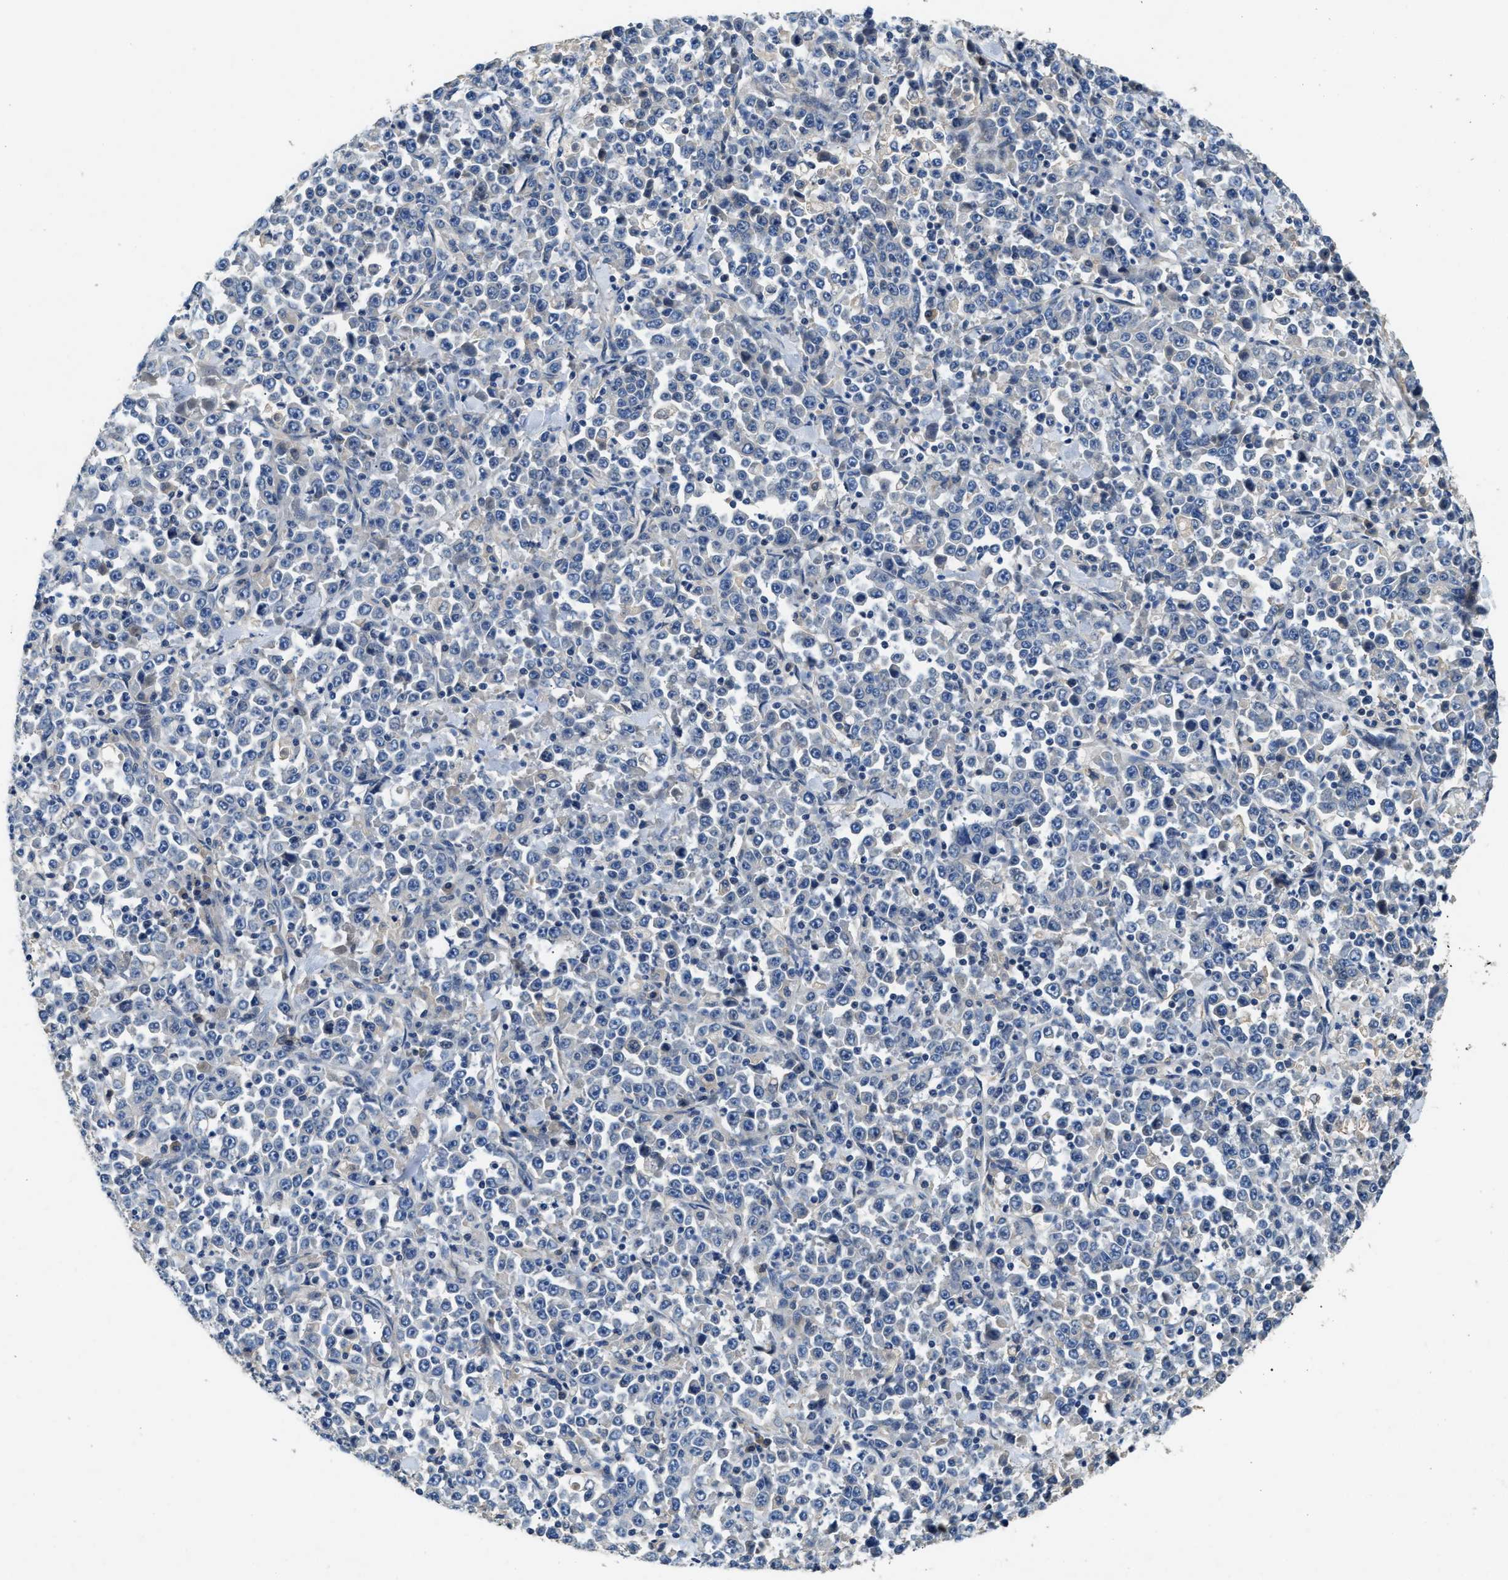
{"staining": {"intensity": "negative", "quantity": "none", "location": "none"}, "tissue": "stomach cancer", "cell_type": "Tumor cells", "image_type": "cancer", "snomed": [{"axis": "morphology", "description": "Normal tissue, NOS"}, {"axis": "morphology", "description": "Adenocarcinoma, NOS"}, {"axis": "topography", "description": "Stomach, upper"}, {"axis": "topography", "description": "Stomach"}], "caption": "Tumor cells are negative for brown protein staining in adenocarcinoma (stomach). (Immunohistochemistry (ihc), brightfield microscopy, high magnification).", "gene": "IL17RC", "patient": {"sex": "male", "age": 59}}